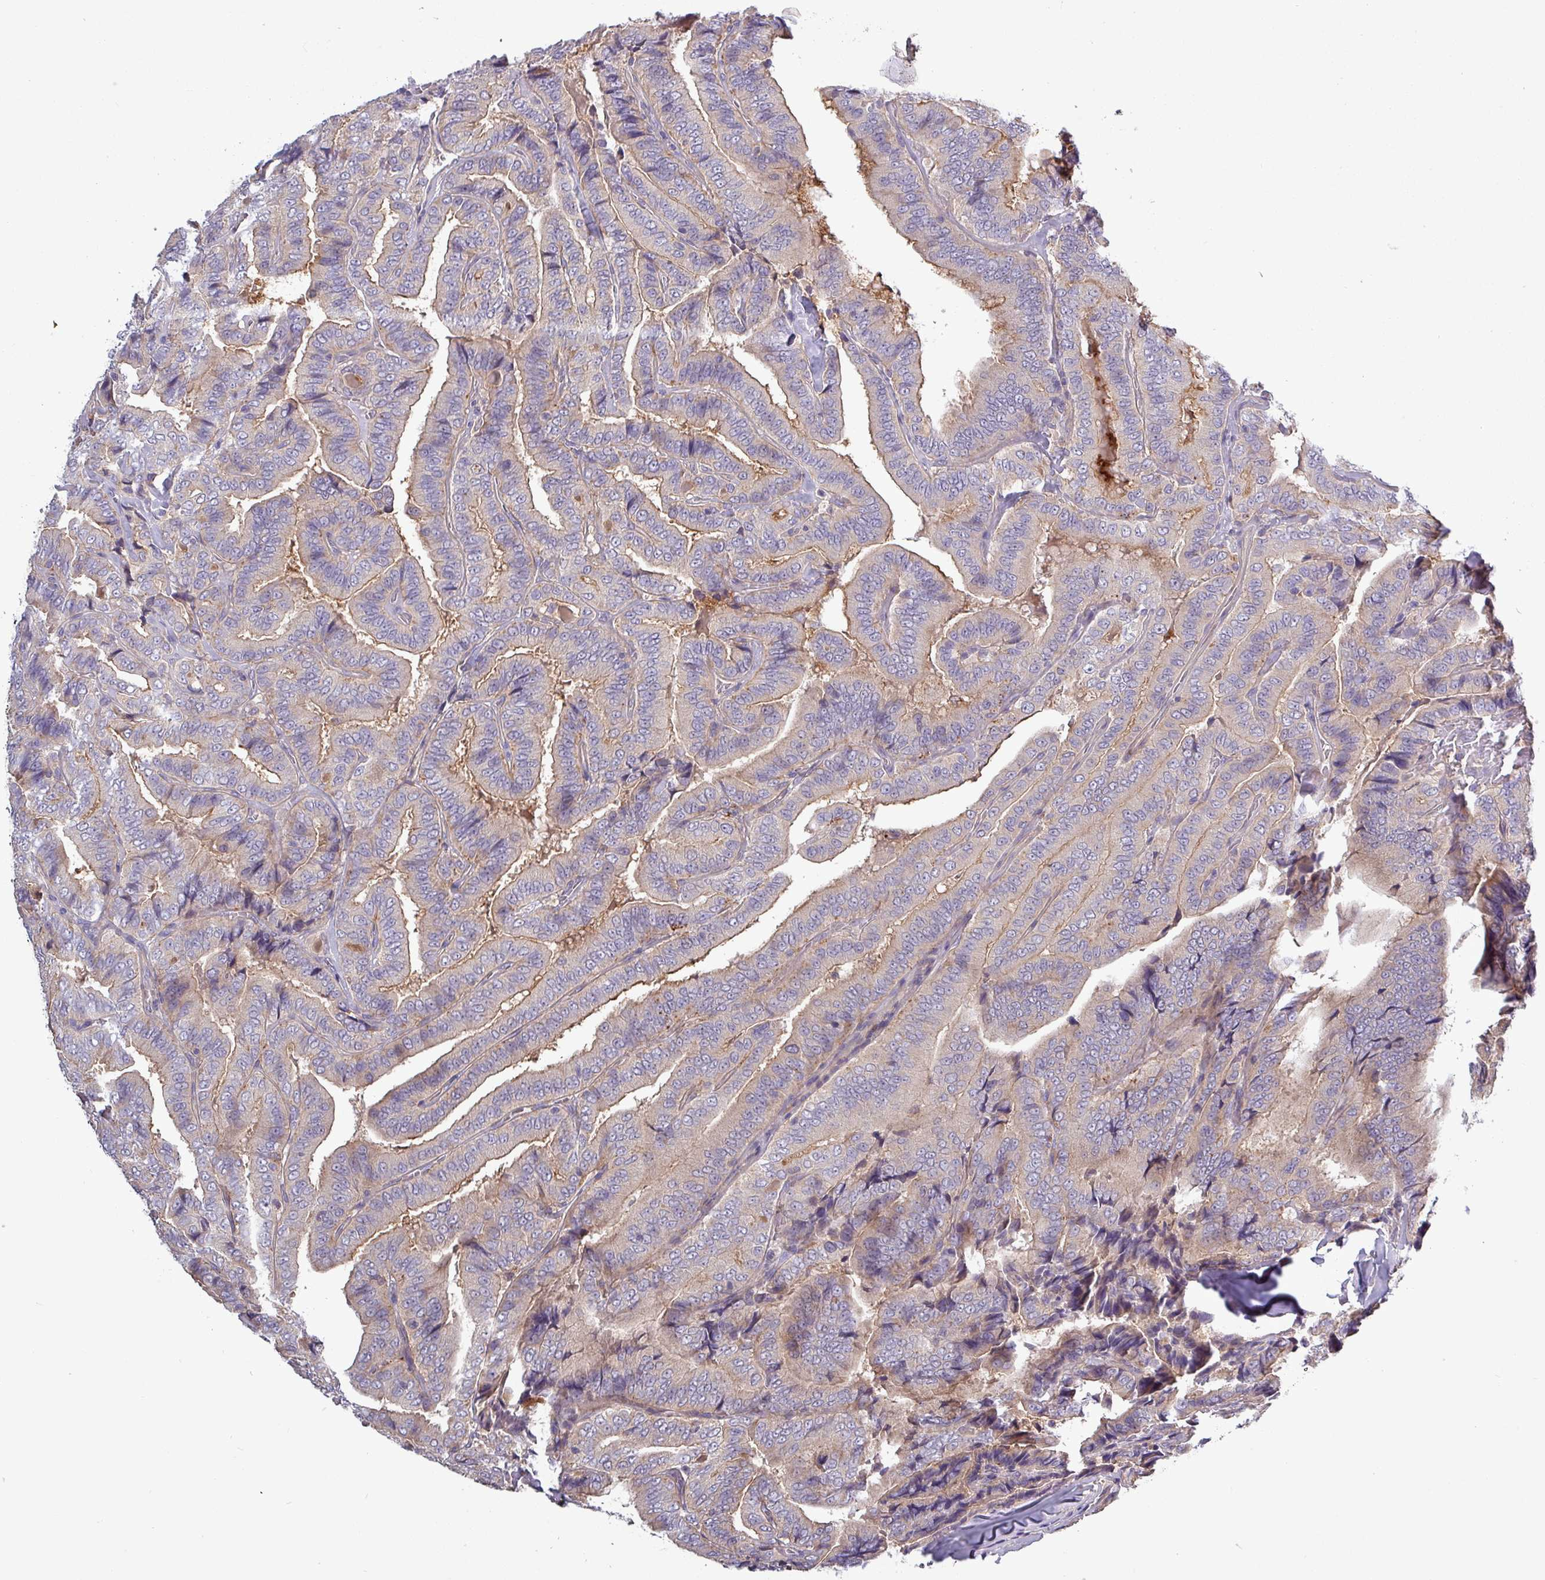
{"staining": {"intensity": "moderate", "quantity": "<25%", "location": "cytoplasmic/membranous"}, "tissue": "thyroid cancer", "cell_type": "Tumor cells", "image_type": "cancer", "snomed": [{"axis": "morphology", "description": "Papillary adenocarcinoma, NOS"}, {"axis": "topography", "description": "Thyroid gland"}], "caption": "Protein expression analysis of thyroid cancer reveals moderate cytoplasmic/membranous expression in about <25% of tumor cells.", "gene": "PLIN2", "patient": {"sex": "male", "age": 61}}